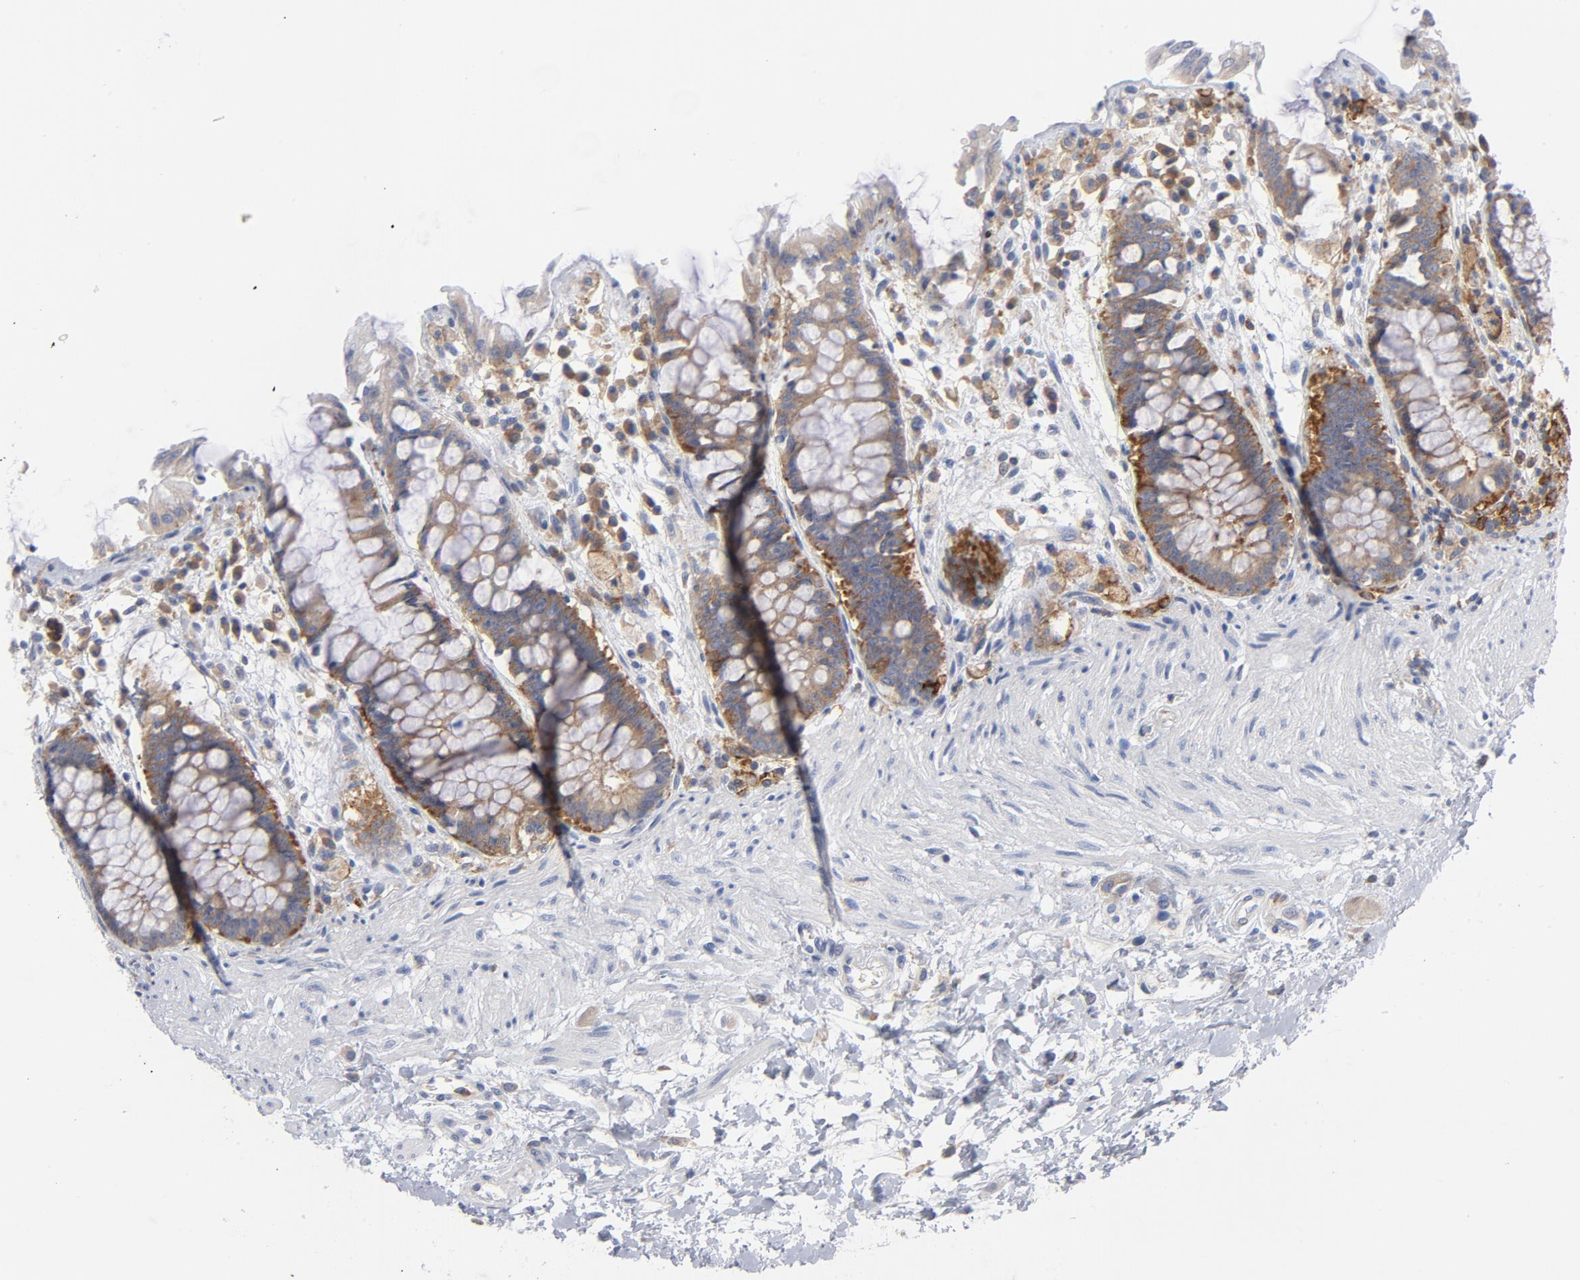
{"staining": {"intensity": "moderate", "quantity": ">75%", "location": "cytoplasmic/membranous"}, "tissue": "rectum", "cell_type": "Glandular cells", "image_type": "normal", "snomed": [{"axis": "morphology", "description": "Normal tissue, NOS"}, {"axis": "topography", "description": "Rectum"}], "caption": "DAB immunohistochemical staining of normal rectum shows moderate cytoplasmic/membranous protein positivity in approximately >75% of glandular cells.", "gene": "CD86", "patient": {"sex": "female", "age": 46}}